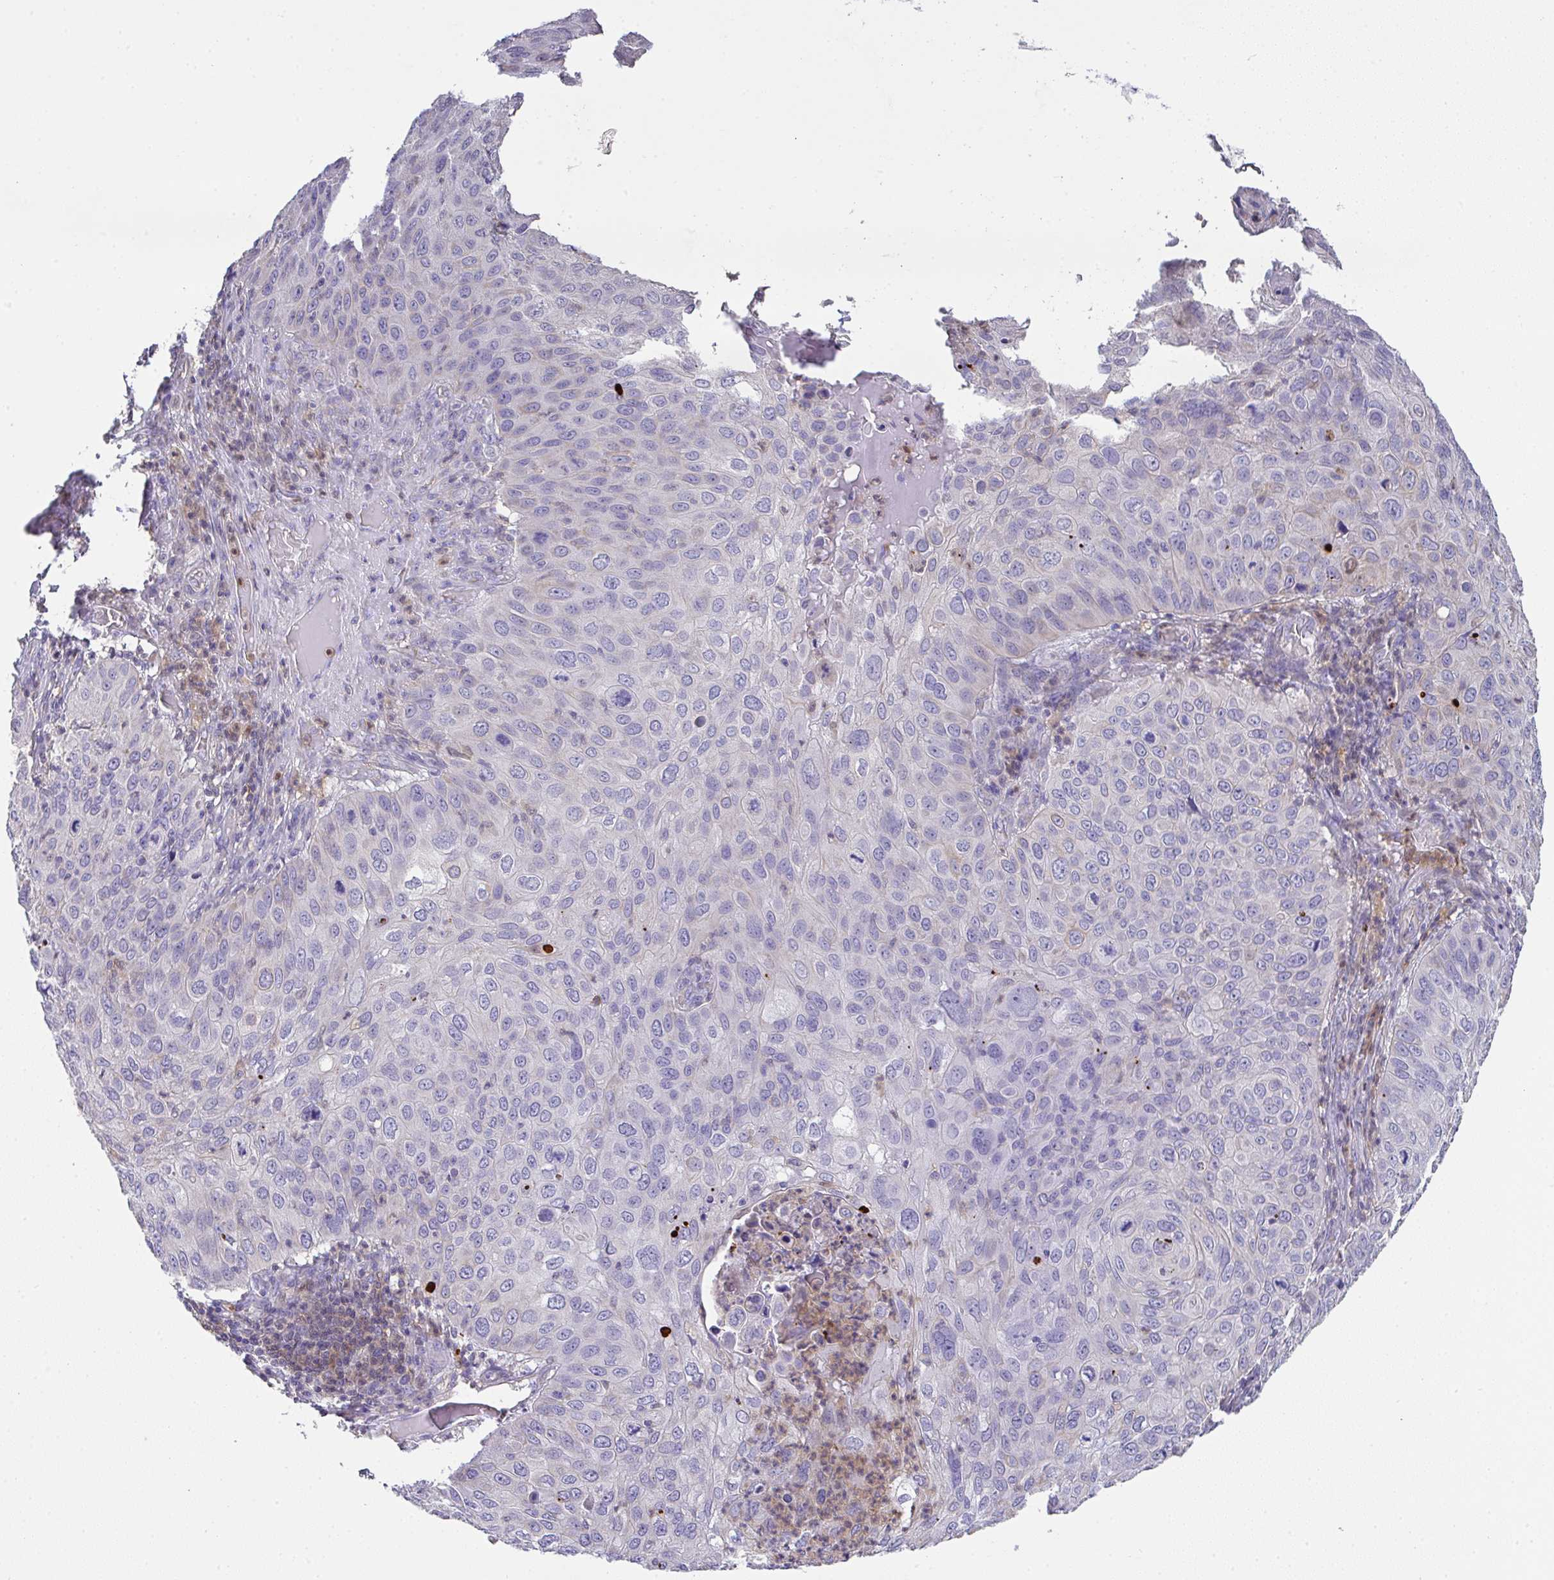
{"staining": {"intensity": "negative", "quantity": "none", "location": "none"}, "tissue": "skin cancer", "cell_type": "Tumor cells", "image_type": "cancer", "snomed": [{"axis": "morphology", "description": "Squamous cell carcinoma, NOS"}, {"axis": "topography", "description": "Skin"}], "caption": "Tumor cells show no significant protein staining in skin squamous cell carcinoma. Brightfield microscopy of IHC stained with DAB (brown) and hematoxylin (blue), captured at high magnification.", "gene": "TNFAIP8", "patient": {"sex": "male", "age": 87}}